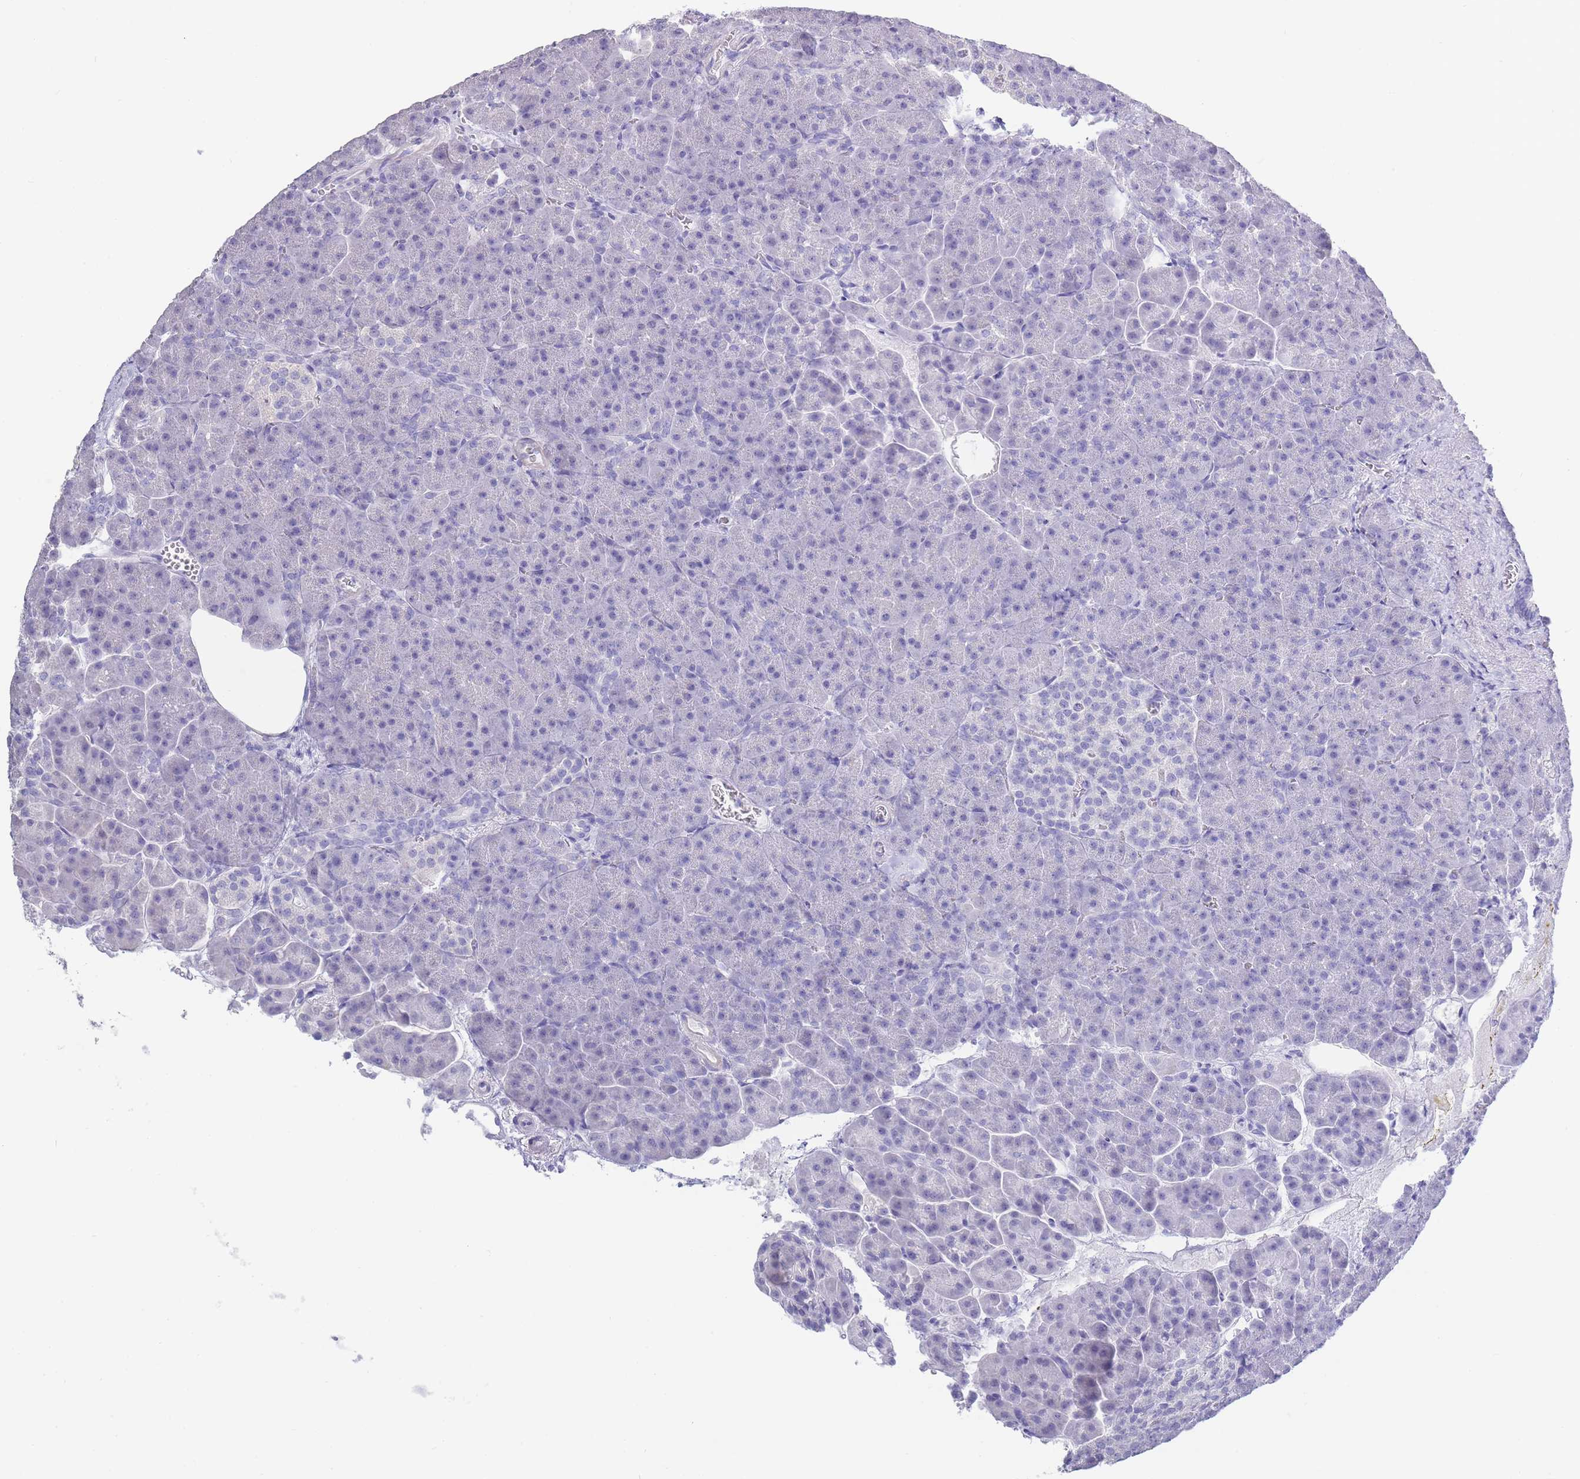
{"staining": {"intensity": "negative", "quantity": "none", "location": "none"}, "tissue": "pancreas", "cell_type": "Exocrine glandular cells", "image_type": "normal", "snomed": [{"axis": "morphology", "description": "Normal tissue, NOS"}, {"axis": "topography", "description": "Pancreas"}], "caption": "Immunohistochemistry (IHC) image of benign human pancreas stained for a protein (brown), which displays no staining in exocrine glandular cells.", "gene": "CD37", "patient": {"sex": "female", "age": 74}}